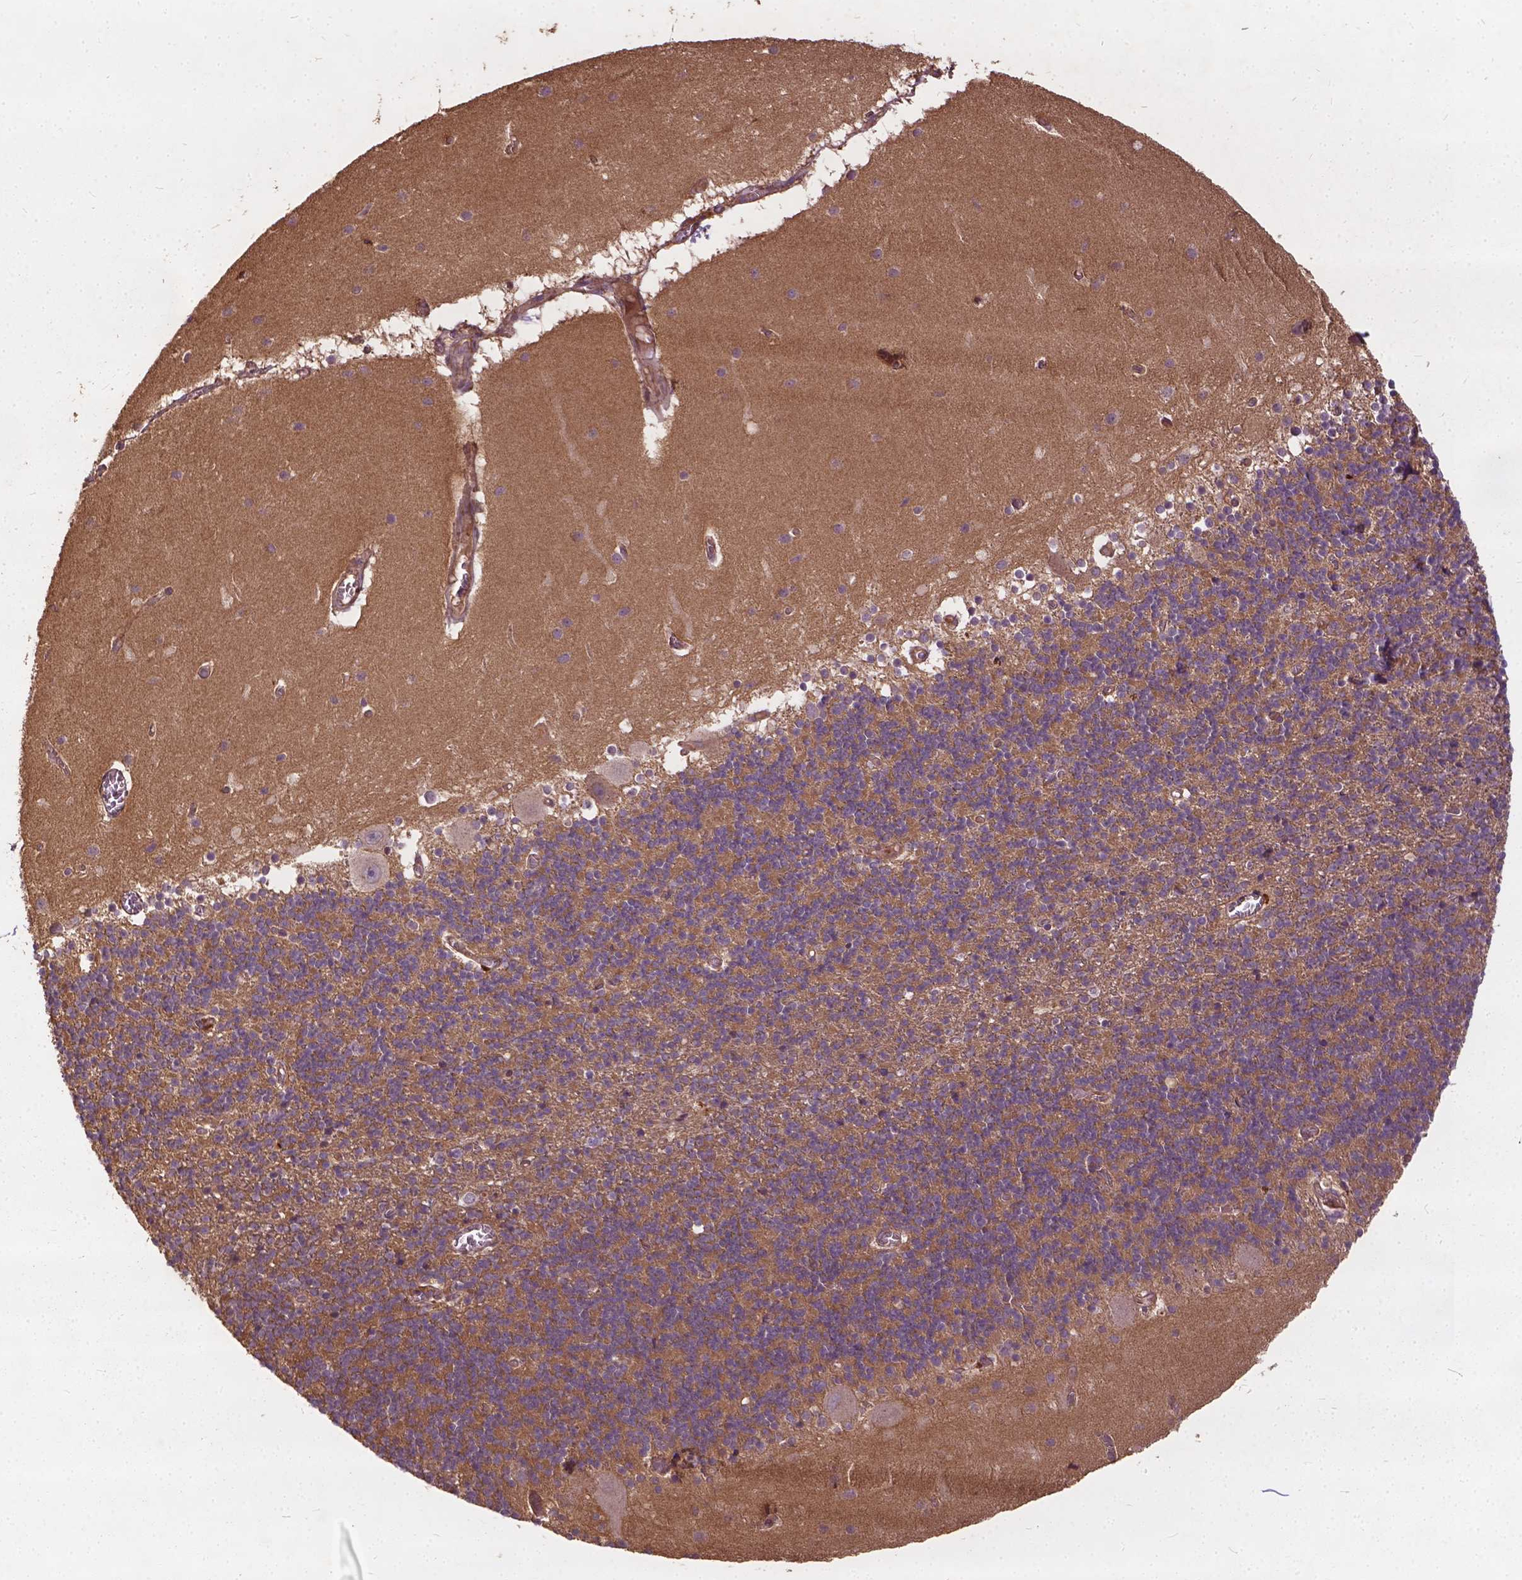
{"staining": {"intensity": "negative", "quantity": "none", "location": "none"}, "tissue": "cerebellum", "cell_type": "Cells in granular layer", "image_type": "normal", "snomed": [{"axis": "morphology", "description": "Normal tissue, NOS"}, {"axis": "topography", "description": "Cerebellum"}], "caption": "Immunohistochemical staining of unremarkable human cerebellum shows no significant staining in cells in granular layer. (DAB immunohistochemistry (IHC) visualized using brightfield microscopy, high magnification).", "gene": "UBXN2A", "patient": {"sex": "male", "age": 70}}